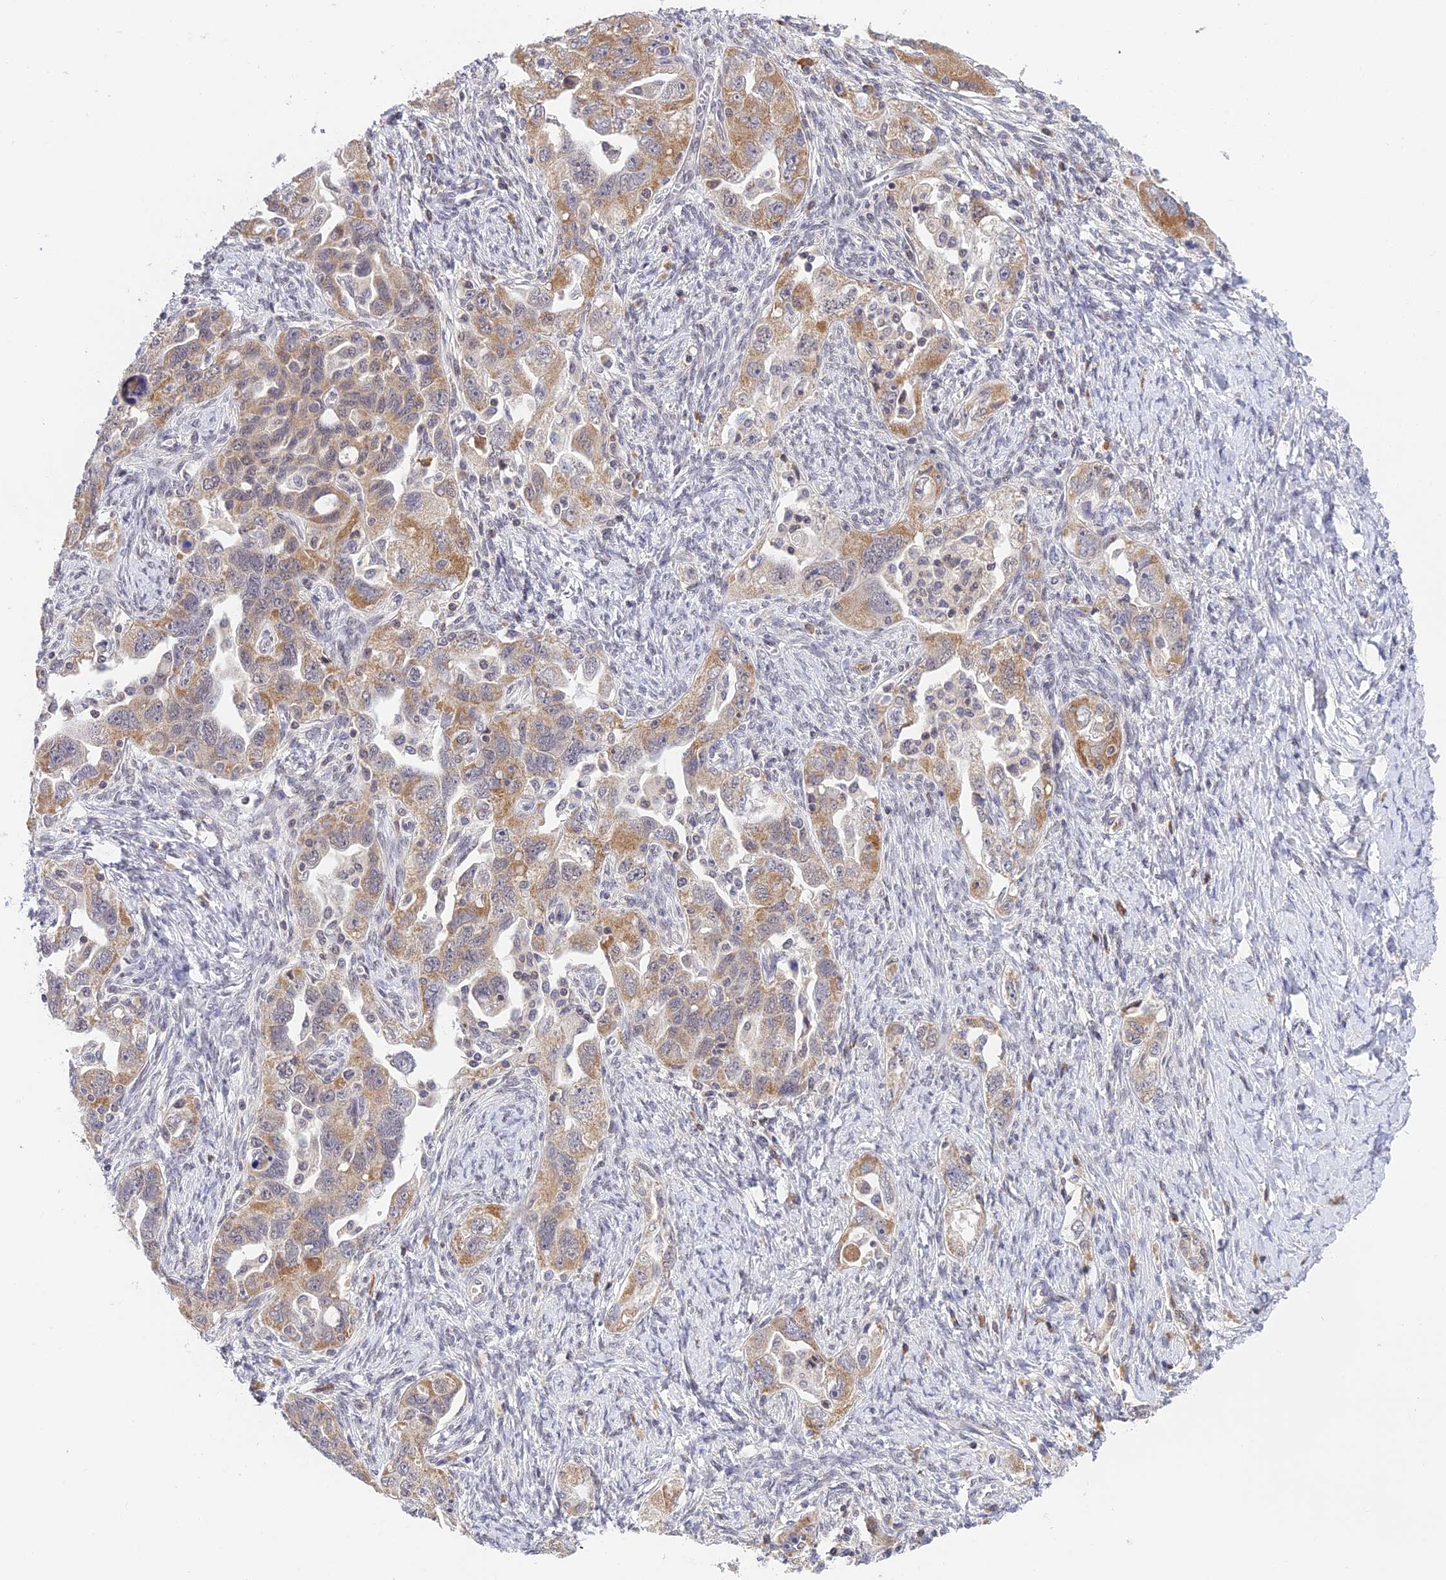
{"staining": {"intensity": "moderate", "quantity": "25%-75%", "location": "cytoplasmic/membranous"}, "tissue": "ovarian cancer", "cell_type": "Tumor cells", "image_type": "cancer", "snomed": [{"axis": "morphology", "description": "Carcinoma, NOS"}, {"axis": "morphology", "description": "Cystadenocarcinoma, serous, NOS"}, {"axis": "topography", "description": "Ovary"}], "caption": "This is an image of immunohistochemistry staining of ovarian cancer (serous cystadenocarcinoma), which shows moderate staining in the cytoplasmic/membranous of tumor cells.", "gene": "PEX16", "patient": {"sex": "female", "age": 69}}